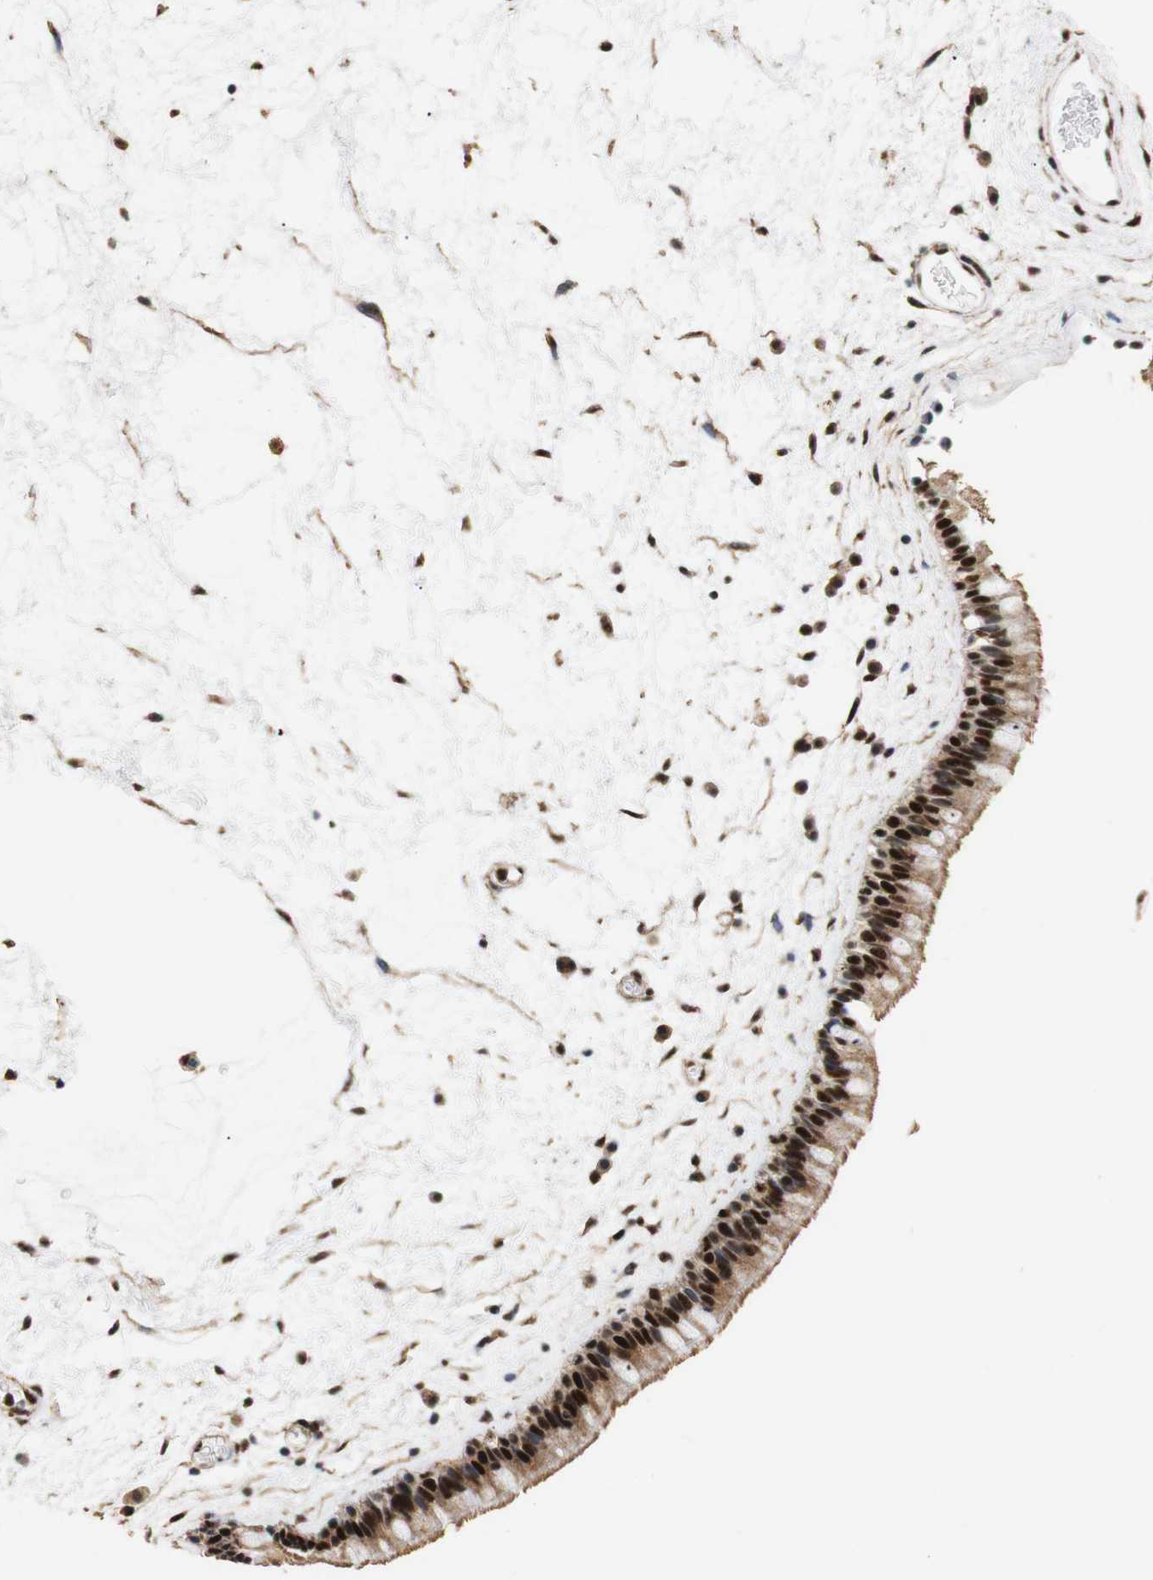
{"staining": {"intensity": "strong", "quantity": ">75%", "location": "cytoplasmic/membranous,nuclear"}, "tissue": "nasopharynx", "cell_type": "Respiratory epithelial cells", "image_type": "normal", "snomed": [{"axis": "morphology", "description": "Normal tissue, NOS"}, {"axis": "morphology", "description": "Inflammation, NOS"}, {"axis": "topography", "description": "Nasopharynx"}], "caption": "Protein analysis of unremarkable nasopharynx demonstrates strong cytoplasmic/membranous,nuclear expression in about >75% of respiratory epithelial cells.", "gene": "PYM1", "patient": {"sex": "male", "age": 48}}